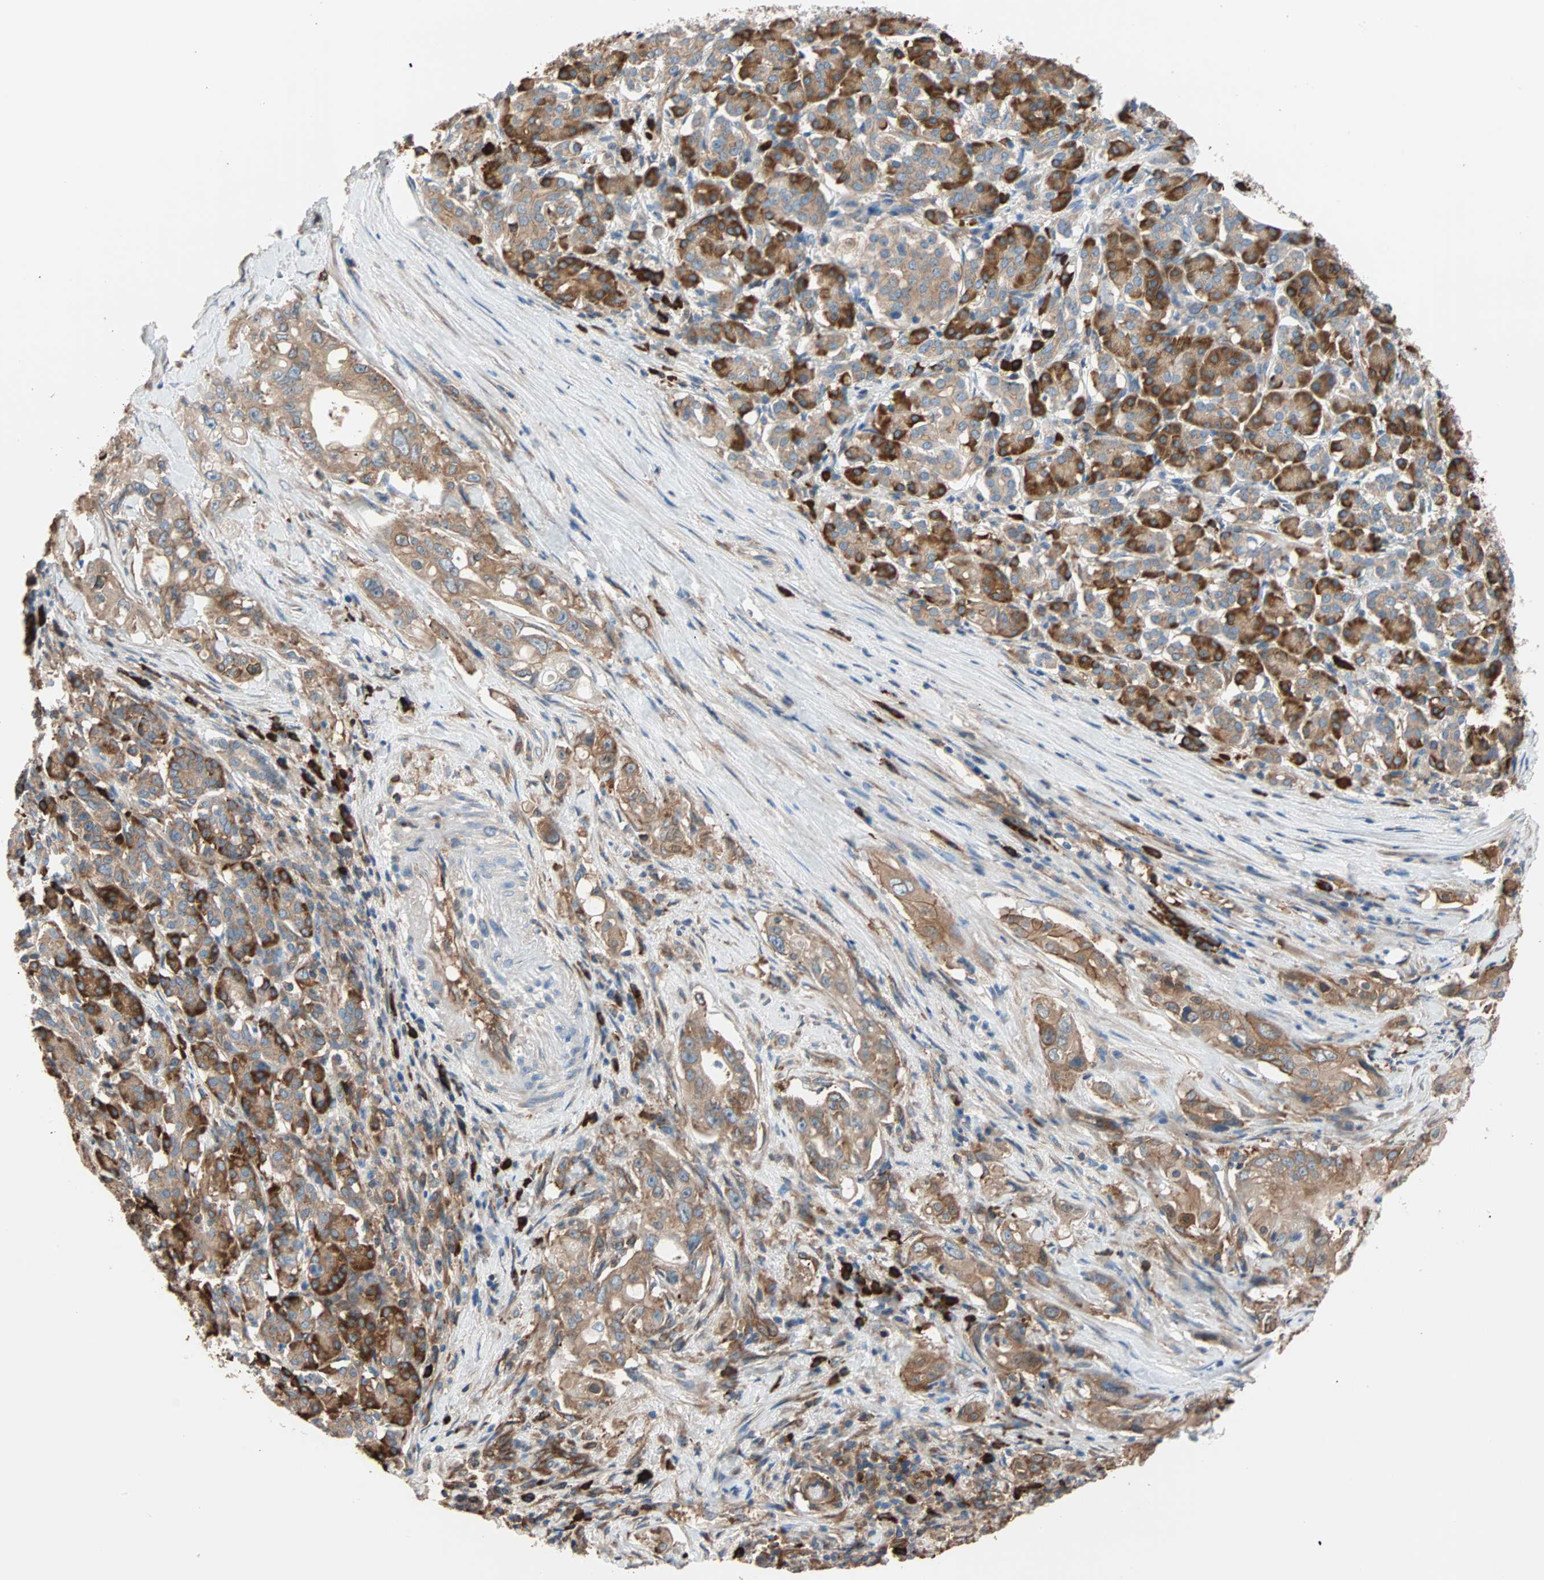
{"staining": {"intensity": "strong", "quantity": ">75%", "location": "cytoplasmic/membranous"}, "tissue": "pancreatic cancer", "cell_type": "Tumor cells", "image_type": "cancer", "snomed": [{"axis": "morphology", "description": "Normal tissue, NOS"}, {"axis": "topography", "description": "Pancreas"}], "caption": "Immunohistochemical staining of pancreatic cancer displays high levels of strong cytoplasmic/membranous protein positivity in approximately >75% of tumor cells.", "gene": "EEF2", "patient": {"sex": "male", "age": 42}}